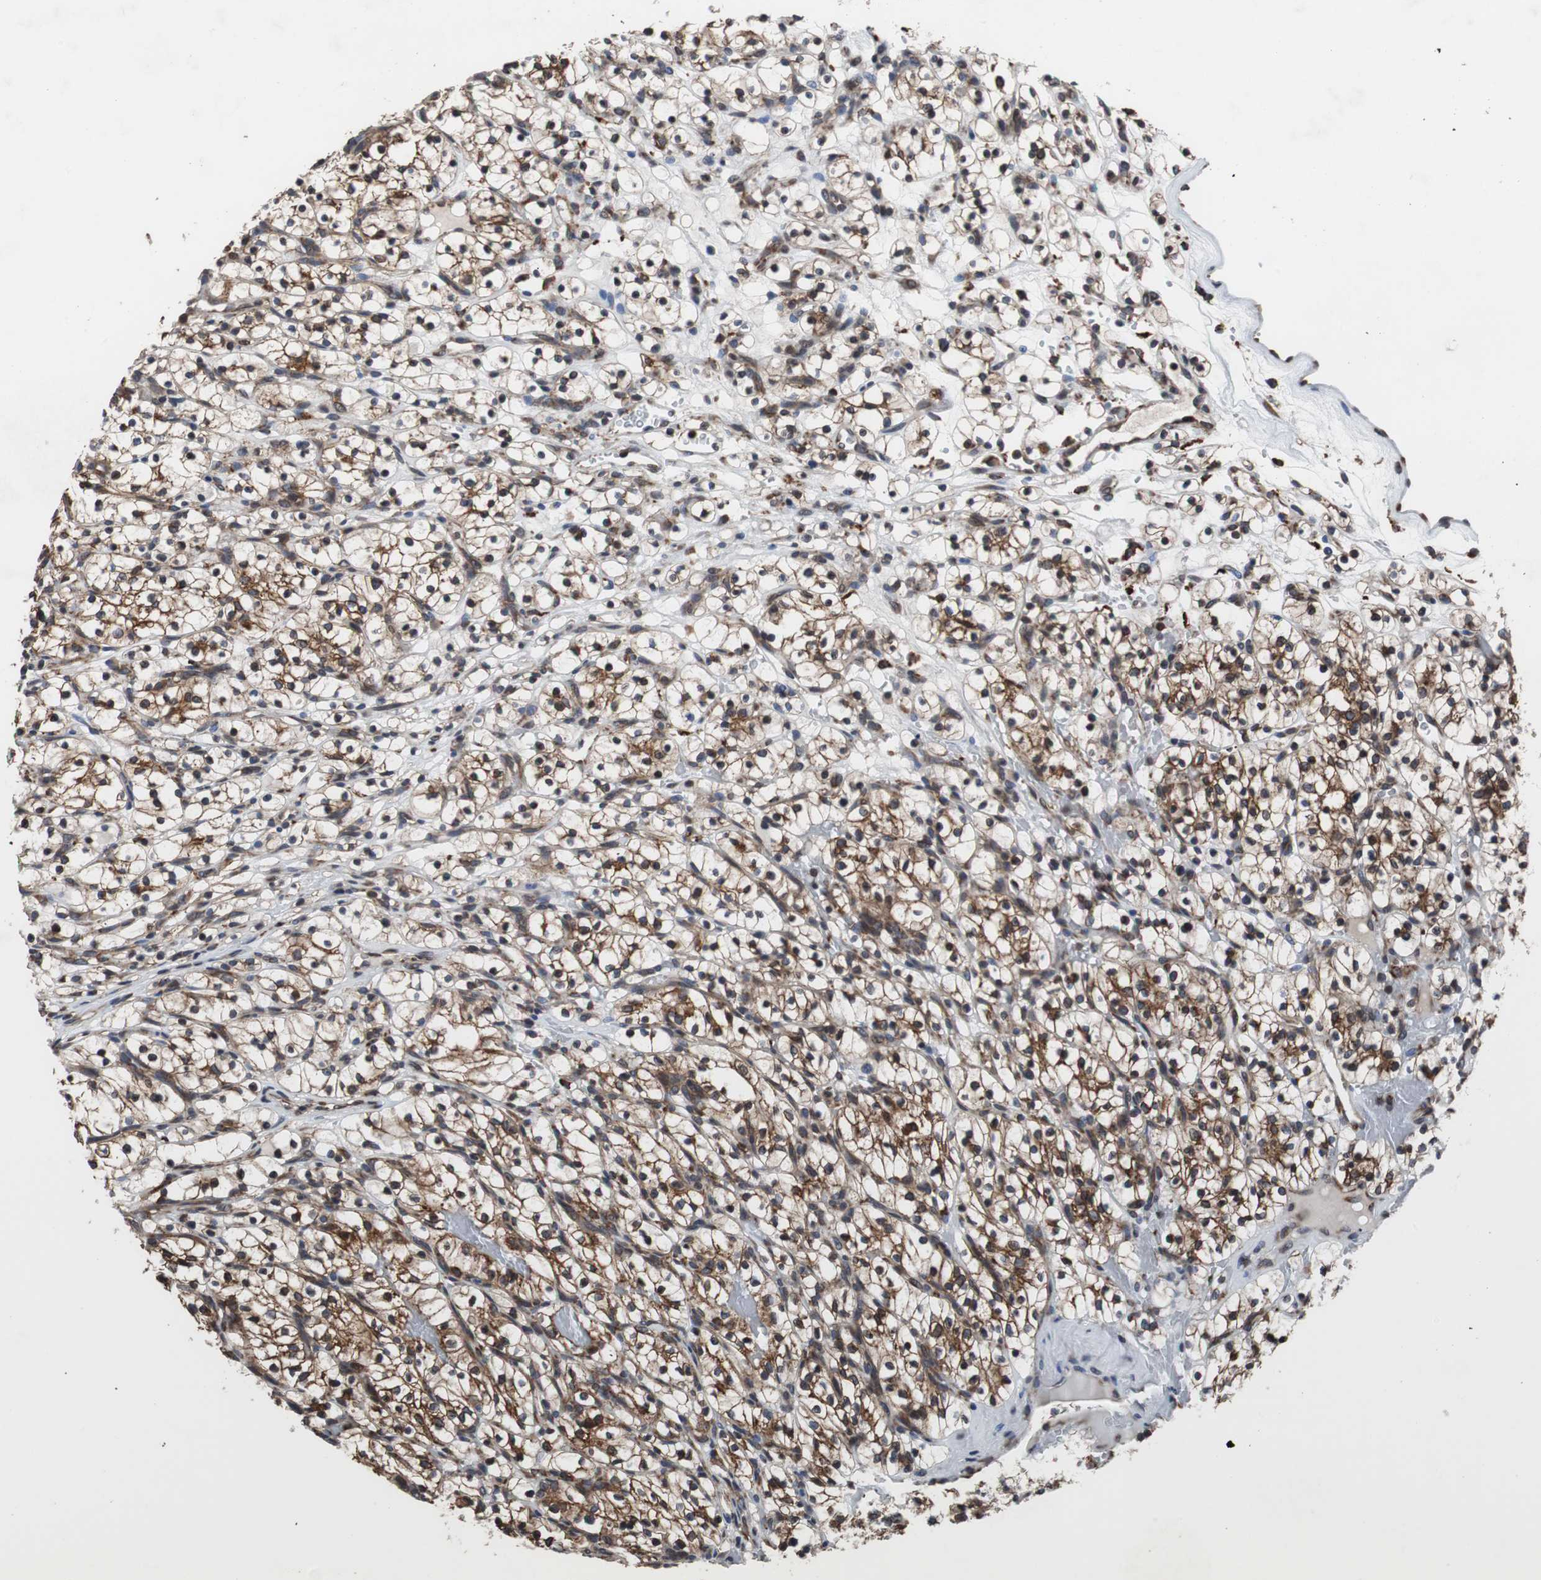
{"staining": {"intensity": "strong", "quantity": ">75%", "location": "cytoplasmic/membranous,nuclear"}, "tissue": "renal cancer", "cell_type": "Tumor cells", "image_type": "cancer", "snomed": [{"axis": "morphology", "description": "Adenocarcinoma, NOS"}, {"axis": "topography", "description": "Kidney"}], "caption": "IHC (DAB (3,3'-diaminobenzidine)) staining of renal cancer (adenocarcinoma) displays strong cytoplasmic/membranous and nuclear protein positivity in approximately >75% of tumor cells.", "gene": "USP10", "patient": {"sex": "female", "age": 57}}